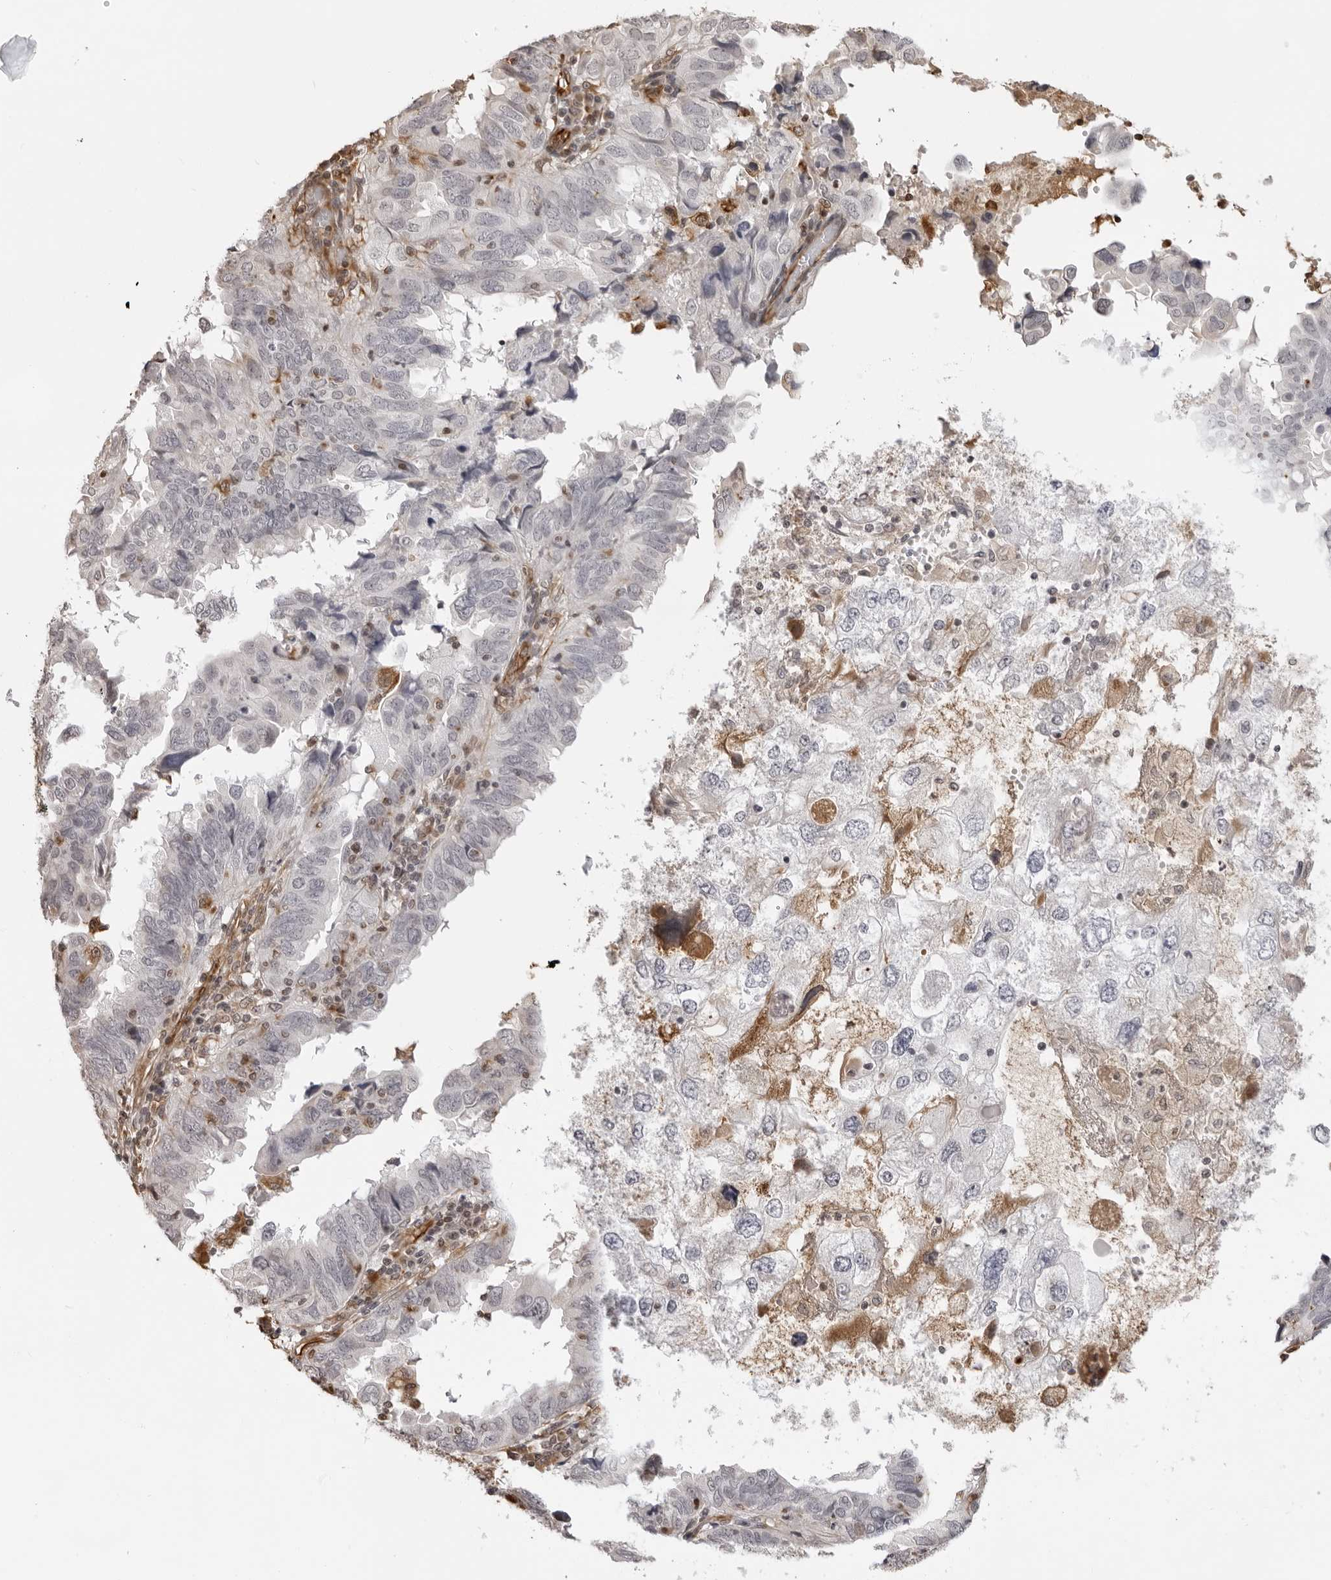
{"staining": {"intensity": "negative", "quantity": "none", "location": "none"}, "tissue": "endometrial cancer", "cell_type": "Tumor cells", "image_type": "cancer", "snomed": [{"axis": "morphology", "description": "Adenocarcinoma, NOS"}, {"axis": "topography", "description": "Uterus"}], "caption": "The immunohistochemistry micrograph has no significant staining in tumor cells of endometrial cancer (adenocarcinoma) tissue.", "gene": "DYNLT5", "patient": {"sex": "female", "age": 77}}